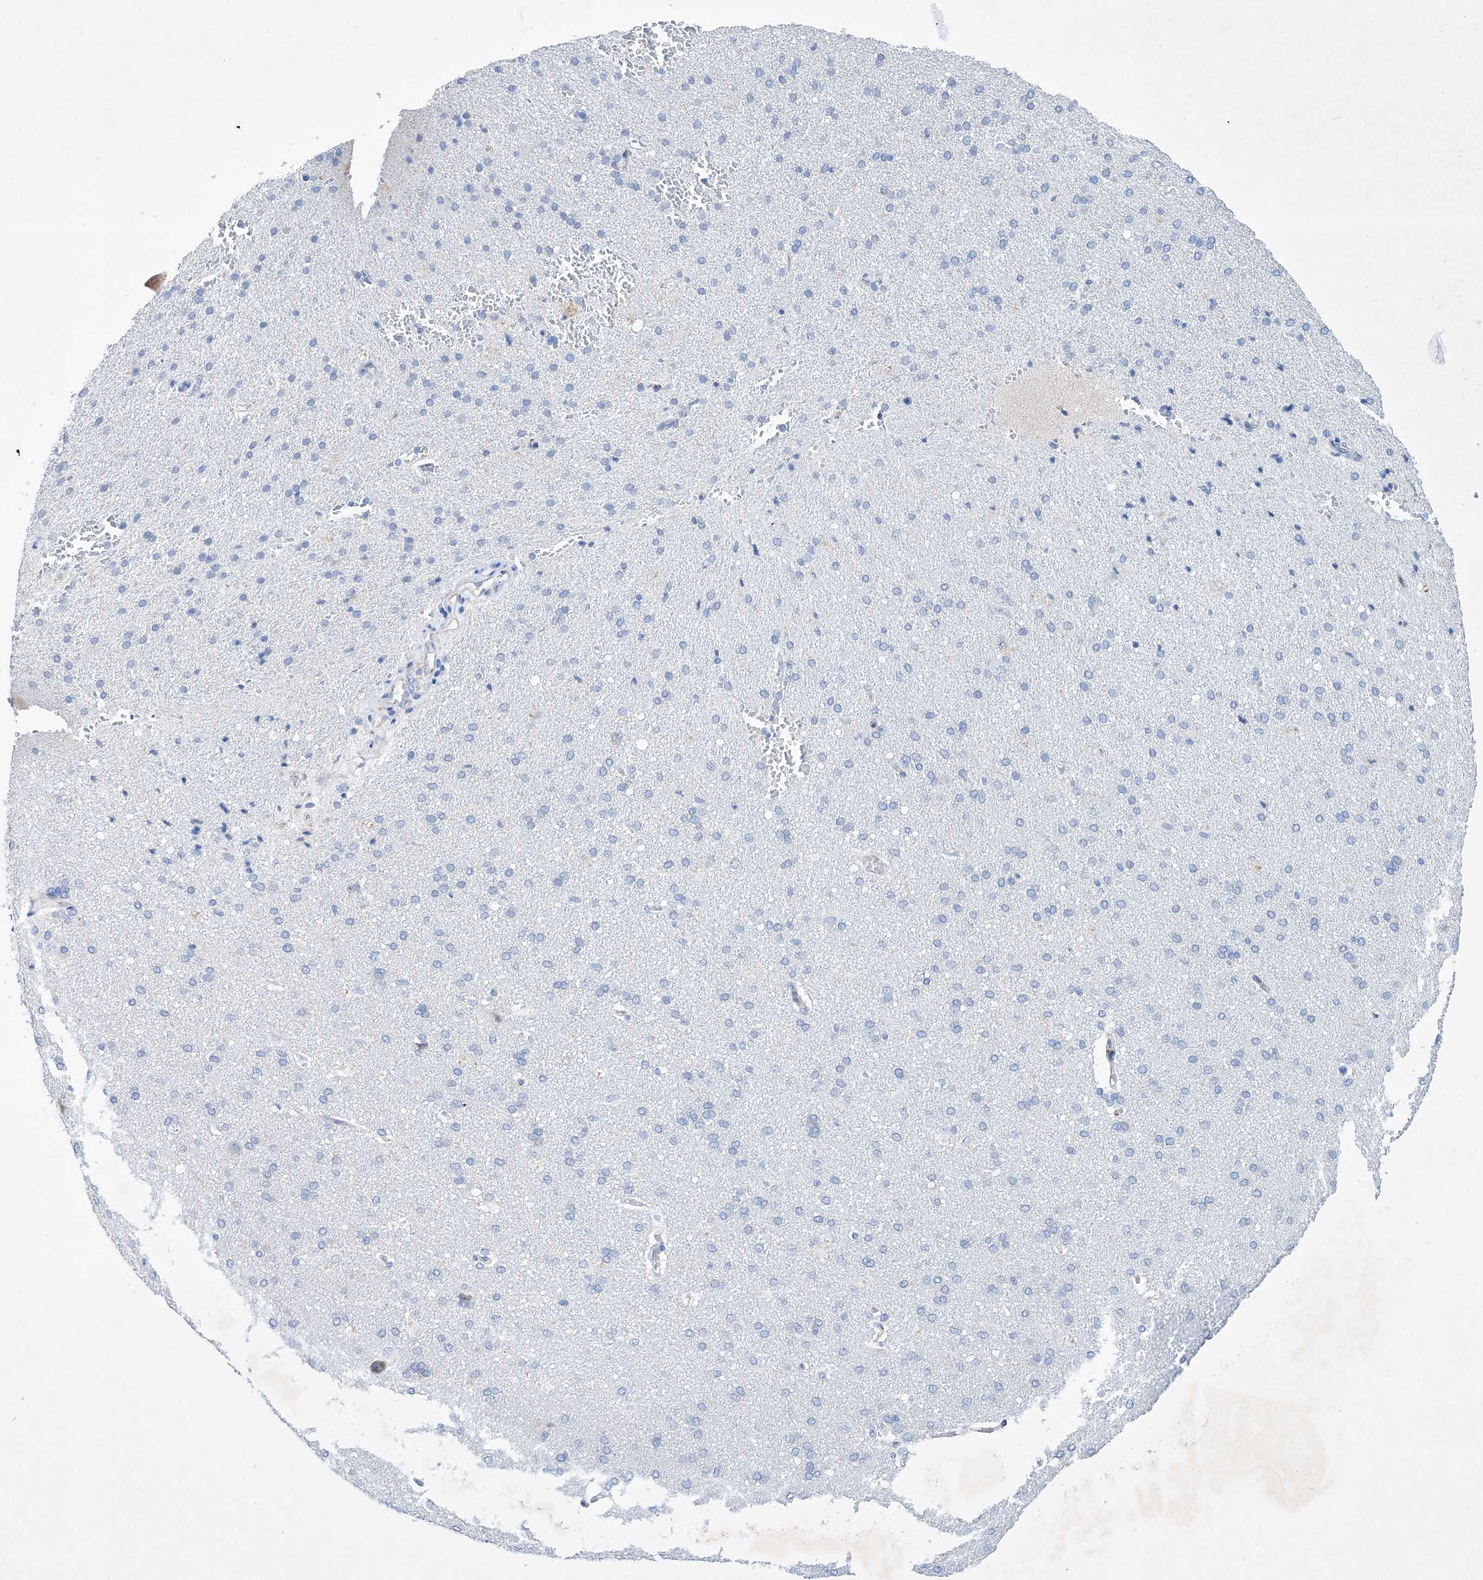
{"staining": {"intensity": "negative", "quantity": "none", "location": "none"}, "tissue": "cerebral cortex", "cell_type": "Endothelial cells", "image_type": "normal", "snomed": [{"axis": "morphology", "description": "Normal tissue, NOS"}, {"axis": "topography", "description": "Cerebral cortex"}], "caption": "IHC photomicrograph of normal human cerebral cortex stained for a protein (brown), which demonstrates no expression in endothelial cells.", "gene": "ETV7", "patient": {"sex": "male", "age": 62}}